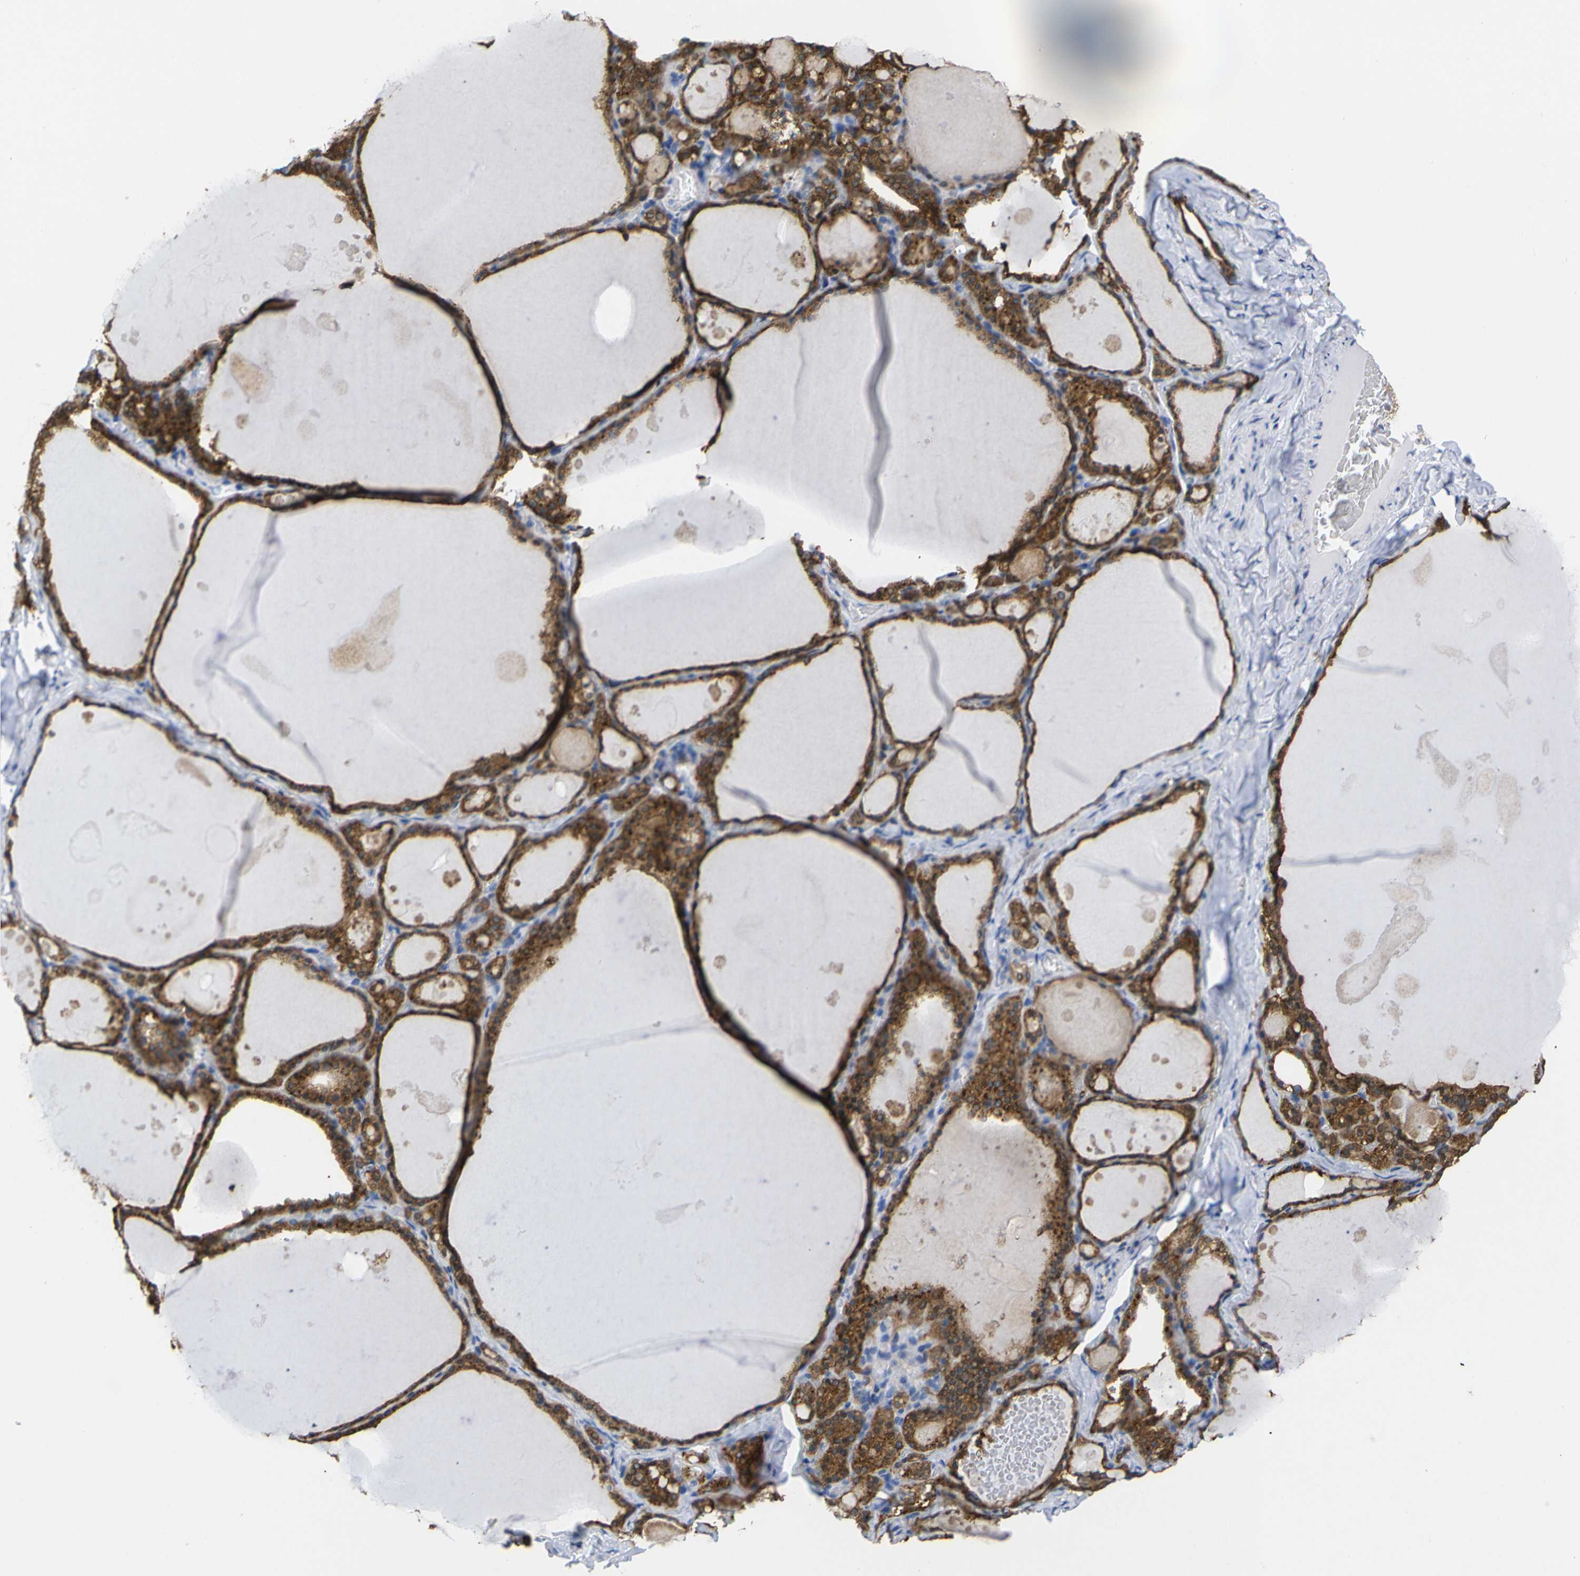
{"staining": {"intensity": "strong", "quantity": ">75%", "location": "cytoplasmic/membranous"}, "tissue": "thyroid gland", "cell_type": "Glandular cells", "image_type": "normal", "snomed": [{"axis": "morphology", "description": "Normal tissue, NOS"}, {"axis": "topography", "description": "Thyroid gland"}], "caption": "Immunohistochemical staining of normal thyroid gland shows strong cytoplasmic/membranous protein staining in approximately >75% of glandular cells. (Stains: DAB in brown, nuclei in blue, Microscopy: brightfield microscopy at high magnification).", "gene": "PEBP1", "patient": {"sex": "male", "age": 56}}